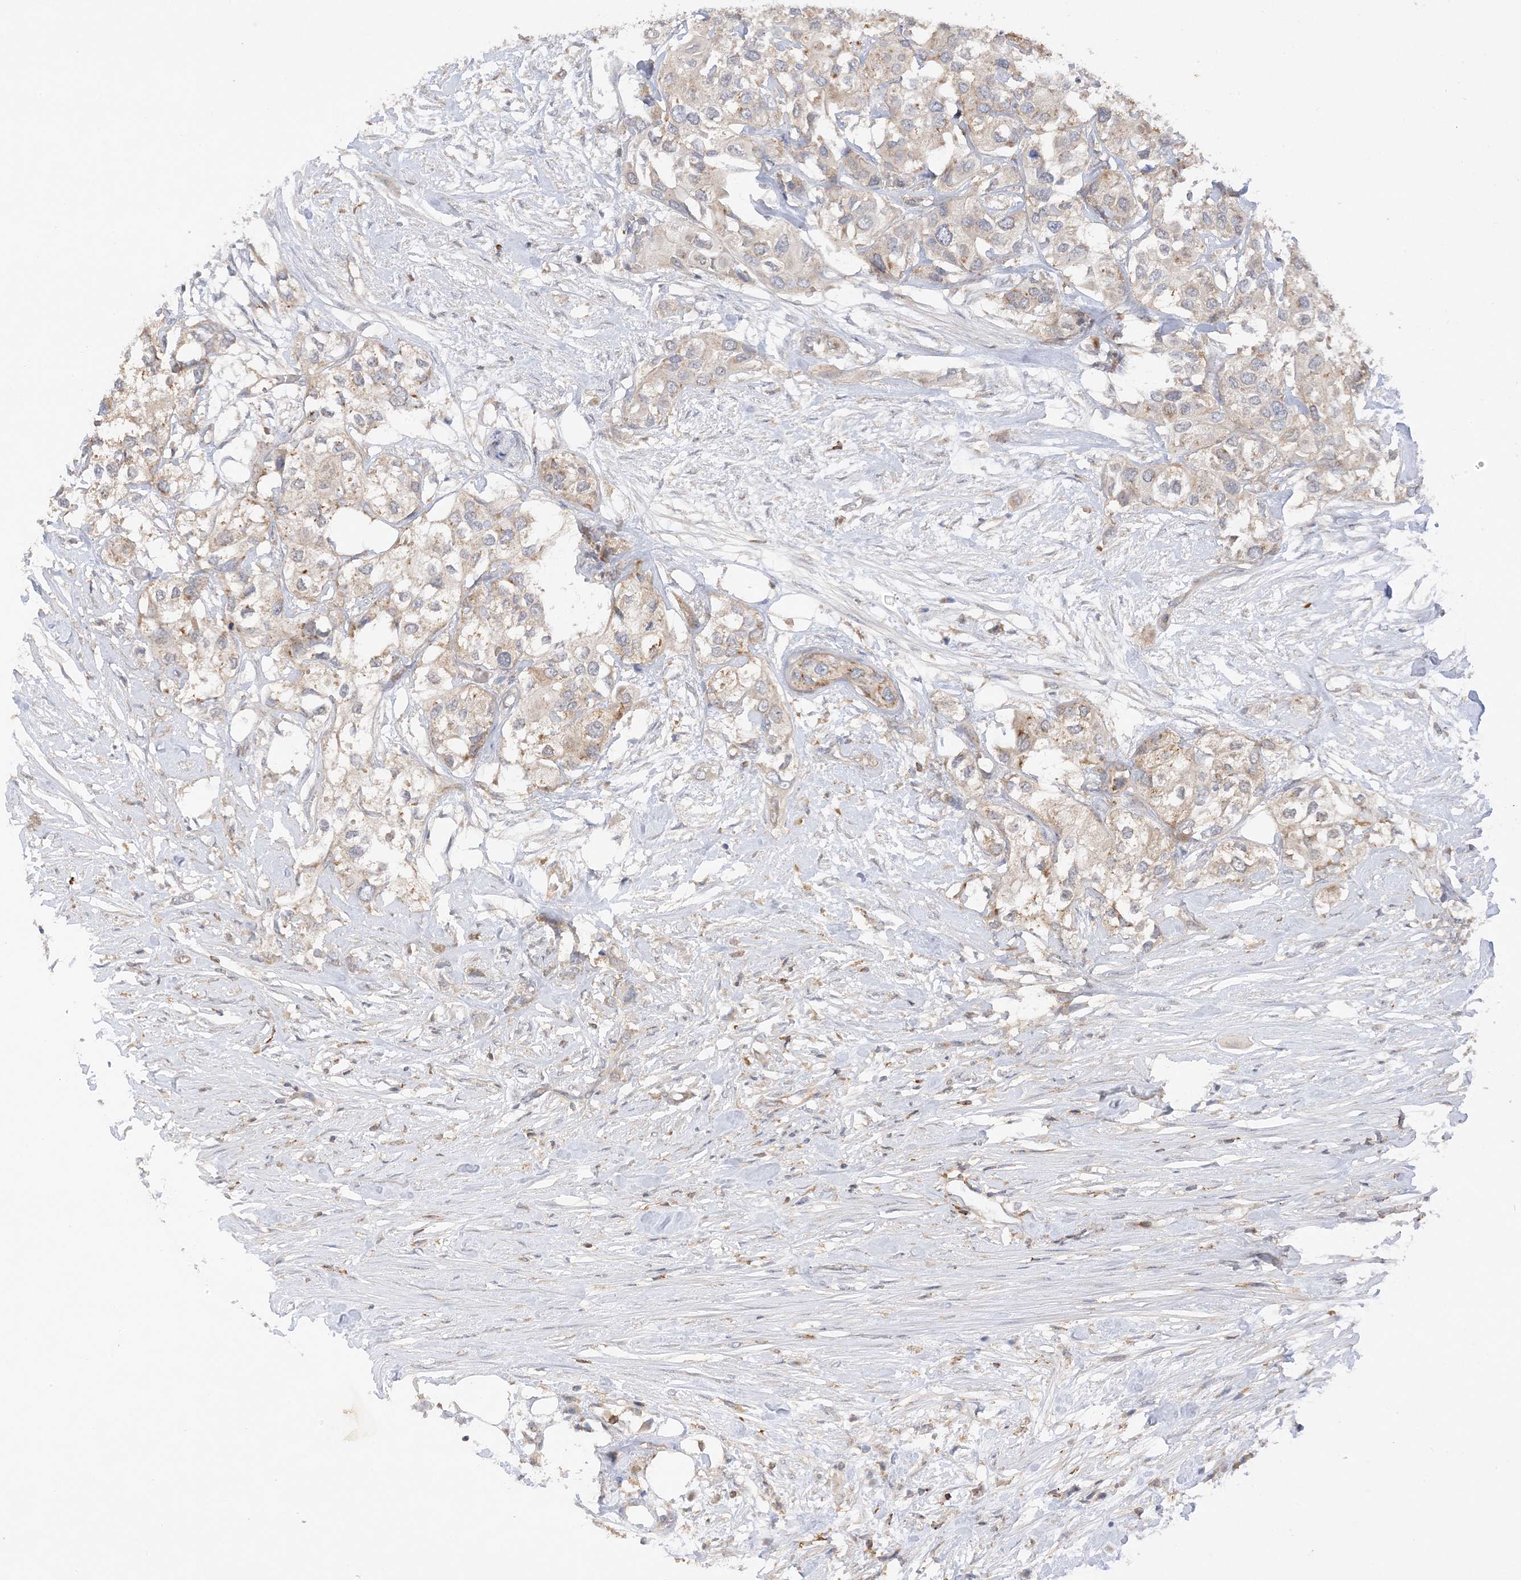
{"staining": {"intensity": "weak", "quantity": "<25%", "location": "cytoplasmic/membranous"}, "tissue": "urothelial cancer", "cell_type": "Tumor cells", "image_type": "cancer", "snomed": [{"axis": "morphology", "description": "Urothelial carcinoma, High grade"}, {"axis": "topography", "description": "Urinary bladder"}], "caption": "Human urothelial cancer stained for a protein using immunohistochemistry (IHC) demonstrates no staining in tumor cells.", "gene": "PHACTR2", "patient": {"sex": "male", "age": 64}}